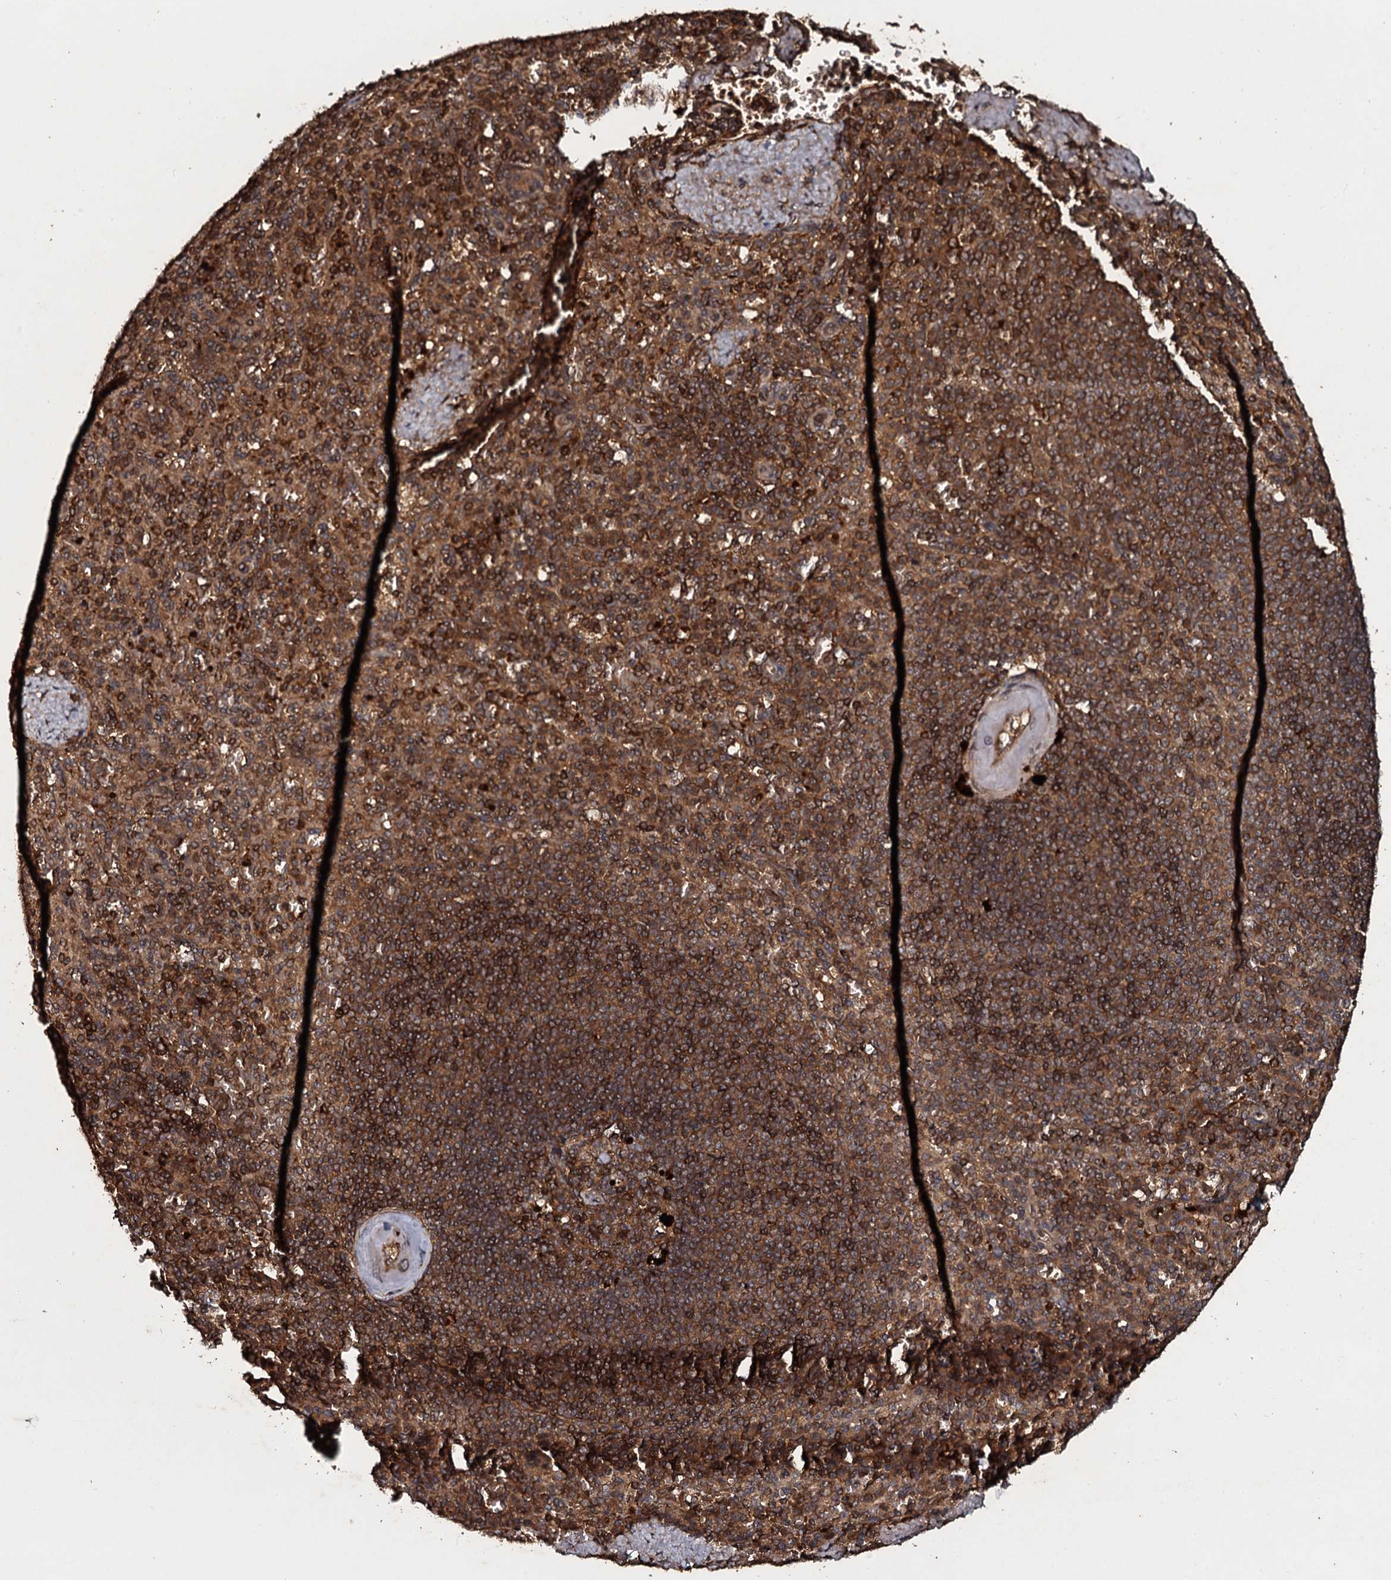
{"staining": {"intensity": "strong", "quantity": ">75%", "location": "cytoplasmic/membranous"}, "tissue": "spleen", "cell_type": "Cells in red pulp", "image_type": "normal", "snomed": [{"axis": "morphology", "description": "Normal tissue, NOS"}, {"axis": "topography", "description": "Spleen"}], "caption": "Normal spleen shows strong cytoplasmic/membranous expression in approximately >75% of cells in red pulp.", "gene": "ADGRG3", "patient": {"sex": "female", "age": 74}}